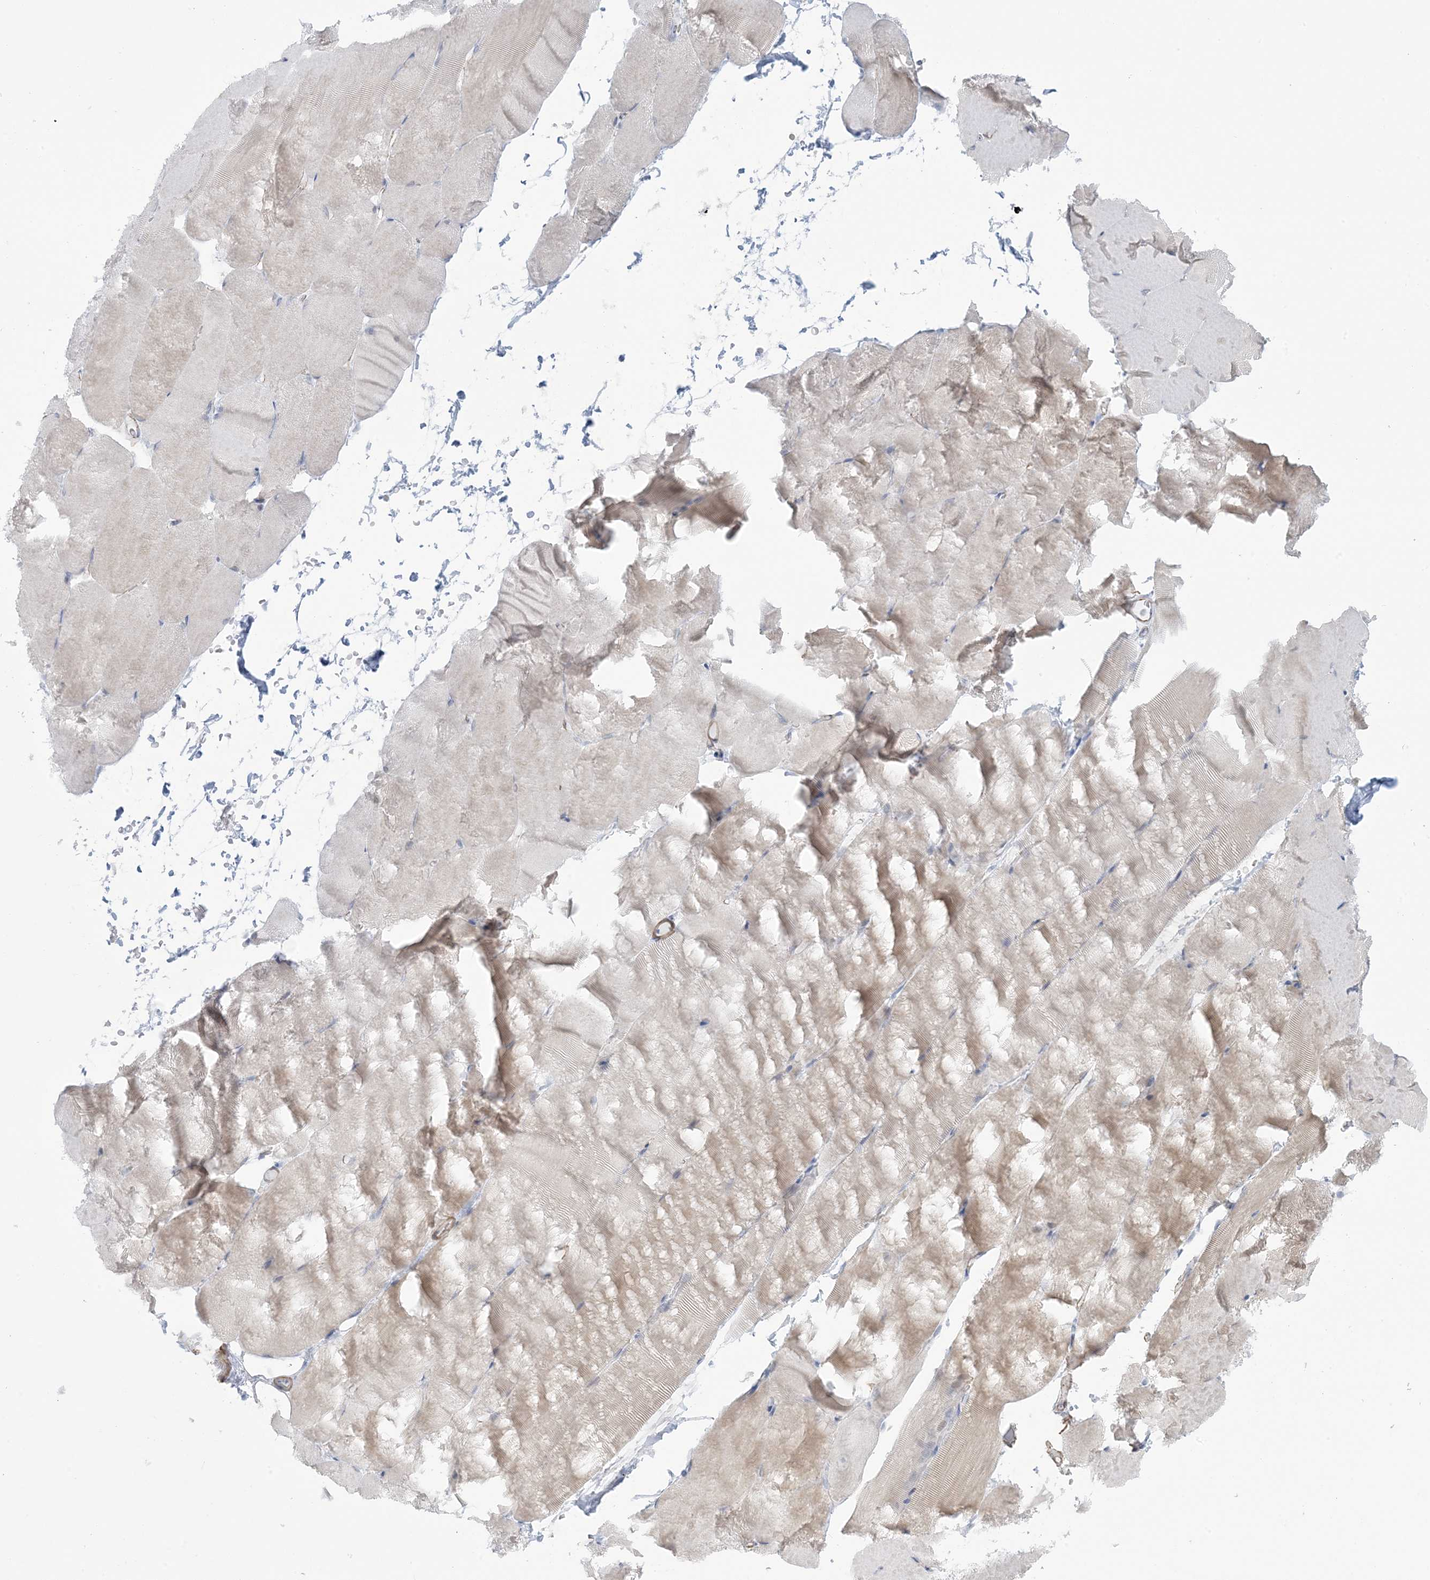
{"staining": {"intensity": "weak", "quantity": "<25%", "location": "cytoplasmic/membranous"}, "tissue": "skeletal muscle", "cell_type": "Myocytes", "image_type": "normal", "snomed": [{"axis": "morphology", "description": "Normal tissue, NOS"}, {"axis": "topography", "description": "Skeletal muscle"}, {"axis": "topography", "description": "Parathyroid gland"}], "caption": "The immunohistochemistry (IHC) image has no significant staining in myocytes of skeletal muscle.", "gene": "AGXT", "patient": {"sex": "female", "age": 37}}